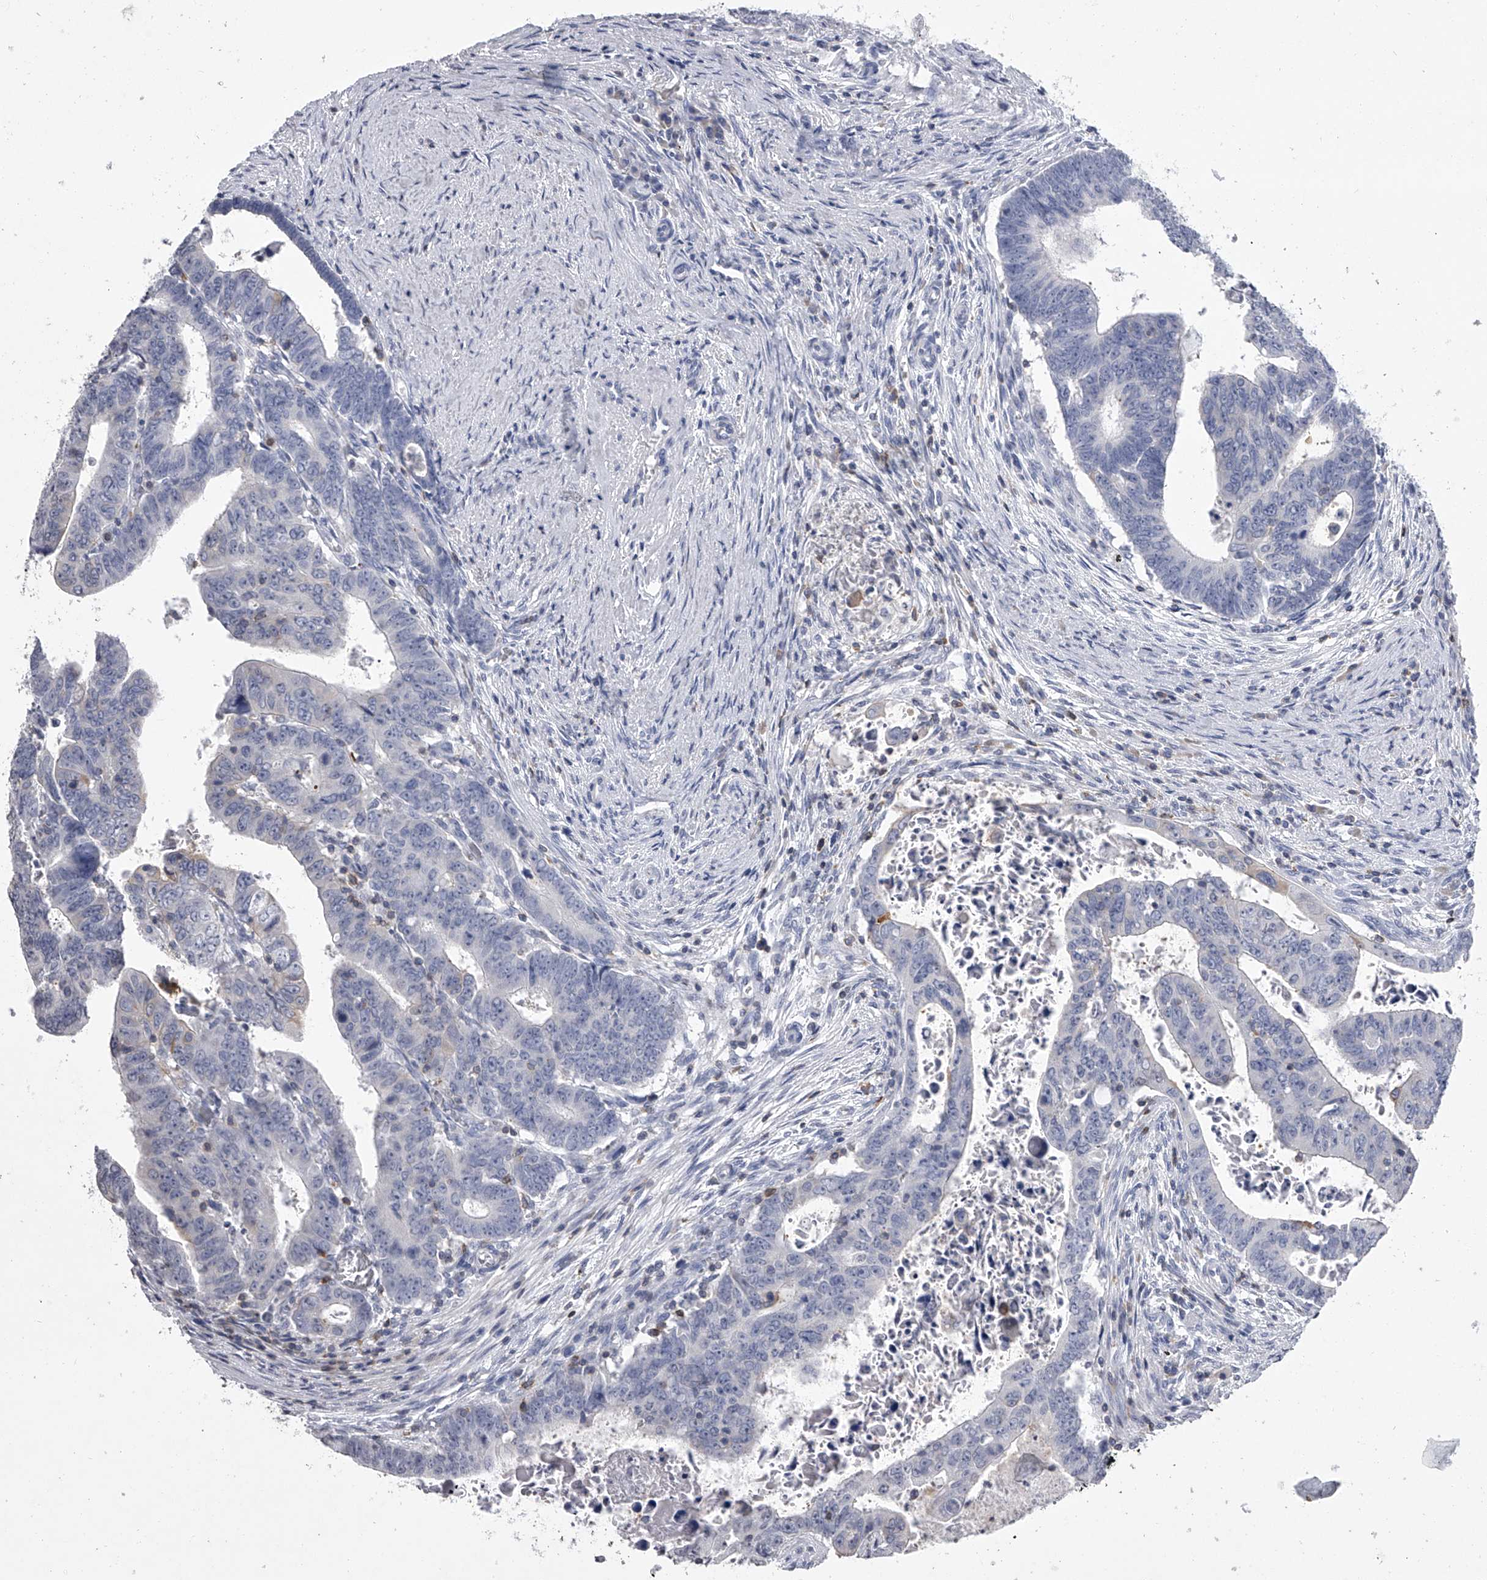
{"staining": {"intensity": "negative", "quantity": "none", "location": "none"}, "tissue": "colorectal cancer", "cell_type": "Tumor cells", "image_type": "cancer", "snomed": [{"axis": "morphology", "description": "Normal tissue, NOS"}, {"axis": "morphology", "description": "Adenocarcinoma, NOS"}, {"axis": "topography", "description": "Rectum"}], "caption": "IHC of adenocarcinoma (colorectal) demonstrates no positivity in tumor cells.", "gene": "TASP1", "patient": {"sex": "female", "age": 65}}